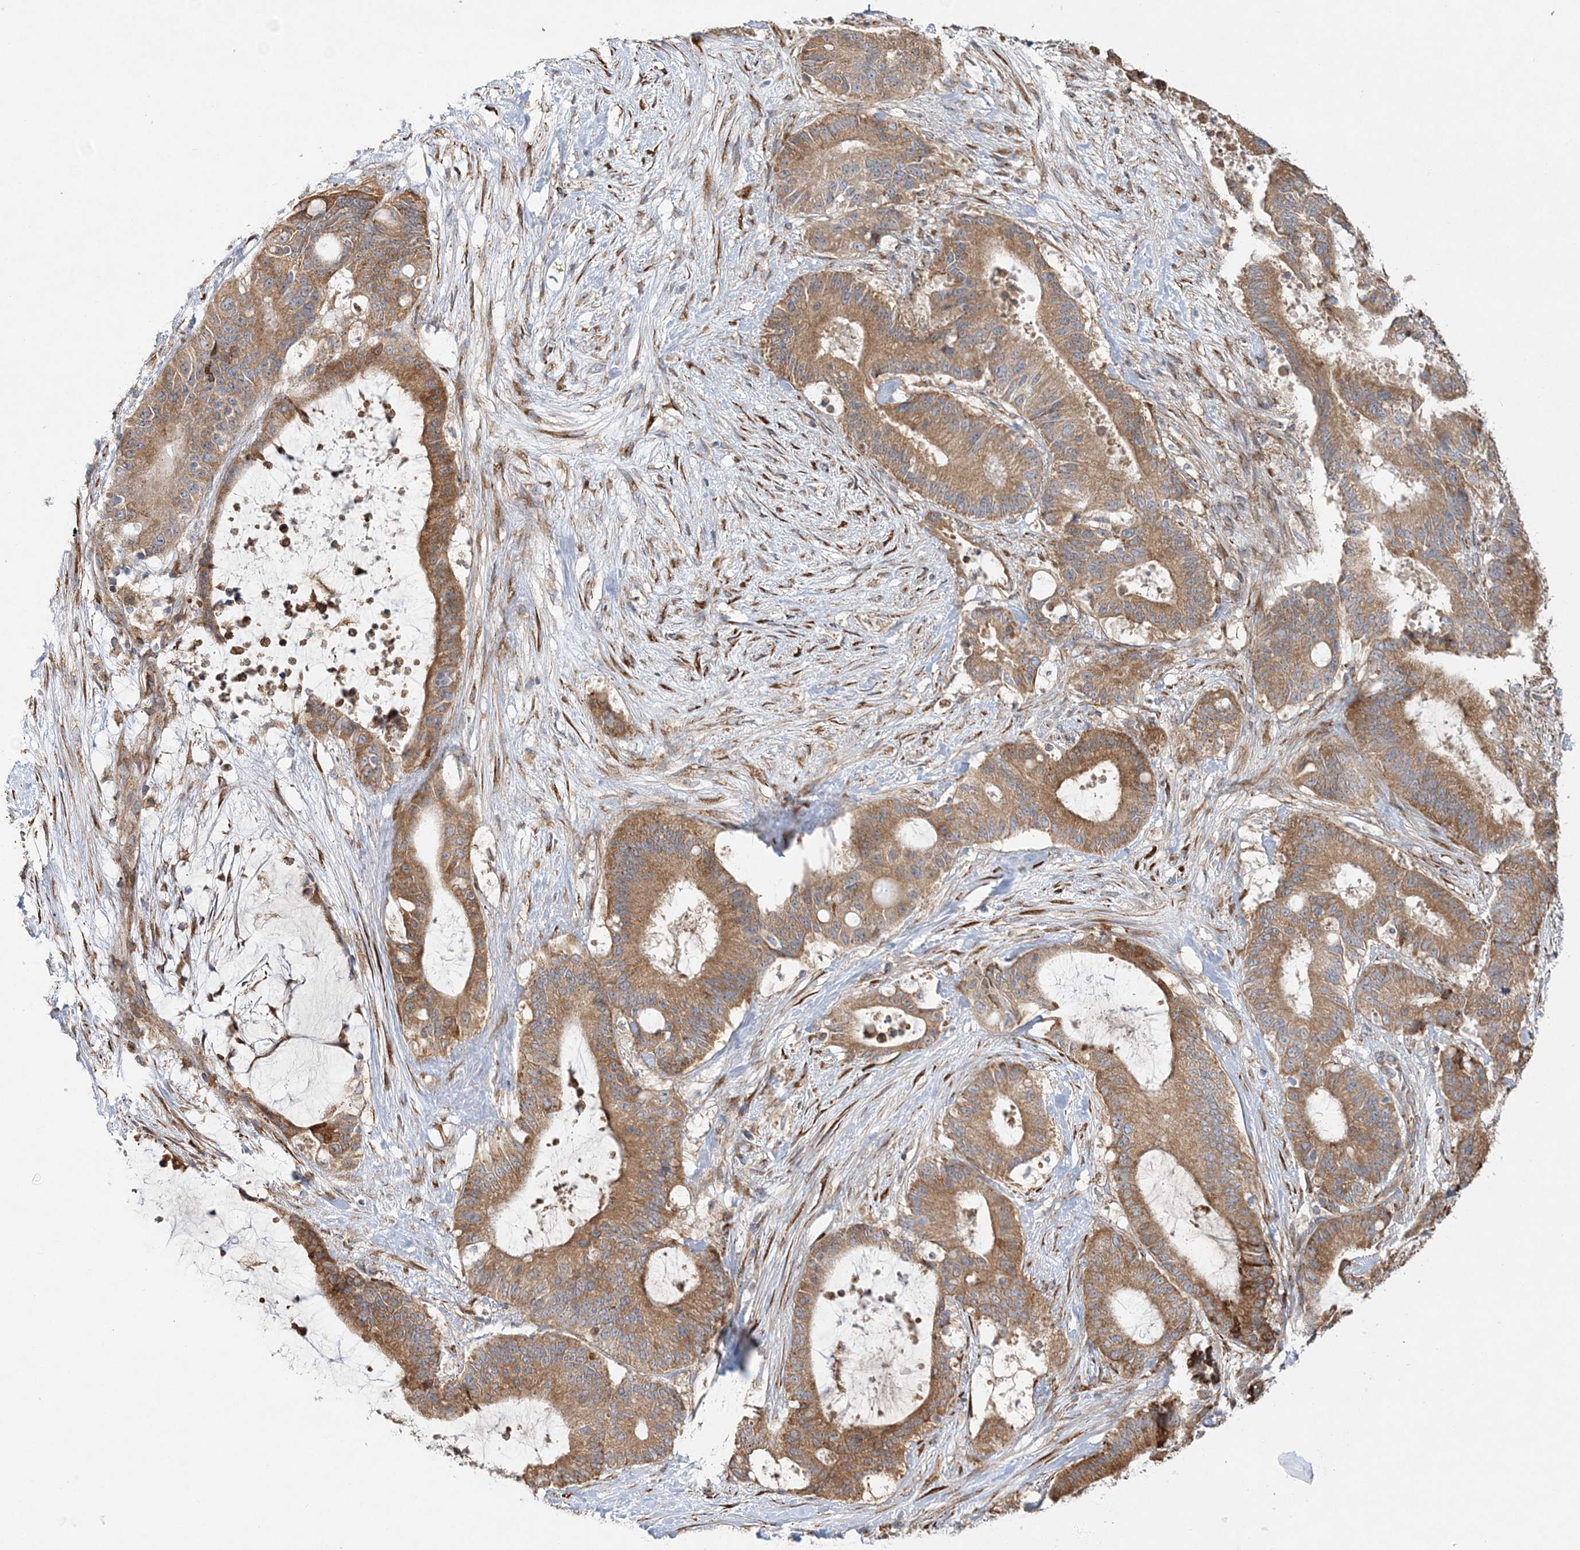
{"staining": {"intensity": "moderate", "quantity": ">75%", "location": "cytoplasmic/membranous"}, "tissue": "liver cancer", "cell_type": "Tumor cells", "image_type": "cancer", "snomed": [{"axis": "morphology", "description": "Normal tissue, NOS"}, {"axis": "morphology", "description": "Cholangiocarcinoma"}, {"axis": "topography", "description": "Liver"}, {"axis": "topography", "description": "Peripheral nerve tissue"}], "caption": "Liver cancer (cholangiocarcinoma) stained for a protein (brown) demonstrates moderate cytoplasmic/membranous positive positivity in approximately >75% of tumor cells.", "gene": "ZFYVE16", "patient": {"sex": "female", "age": 73}}